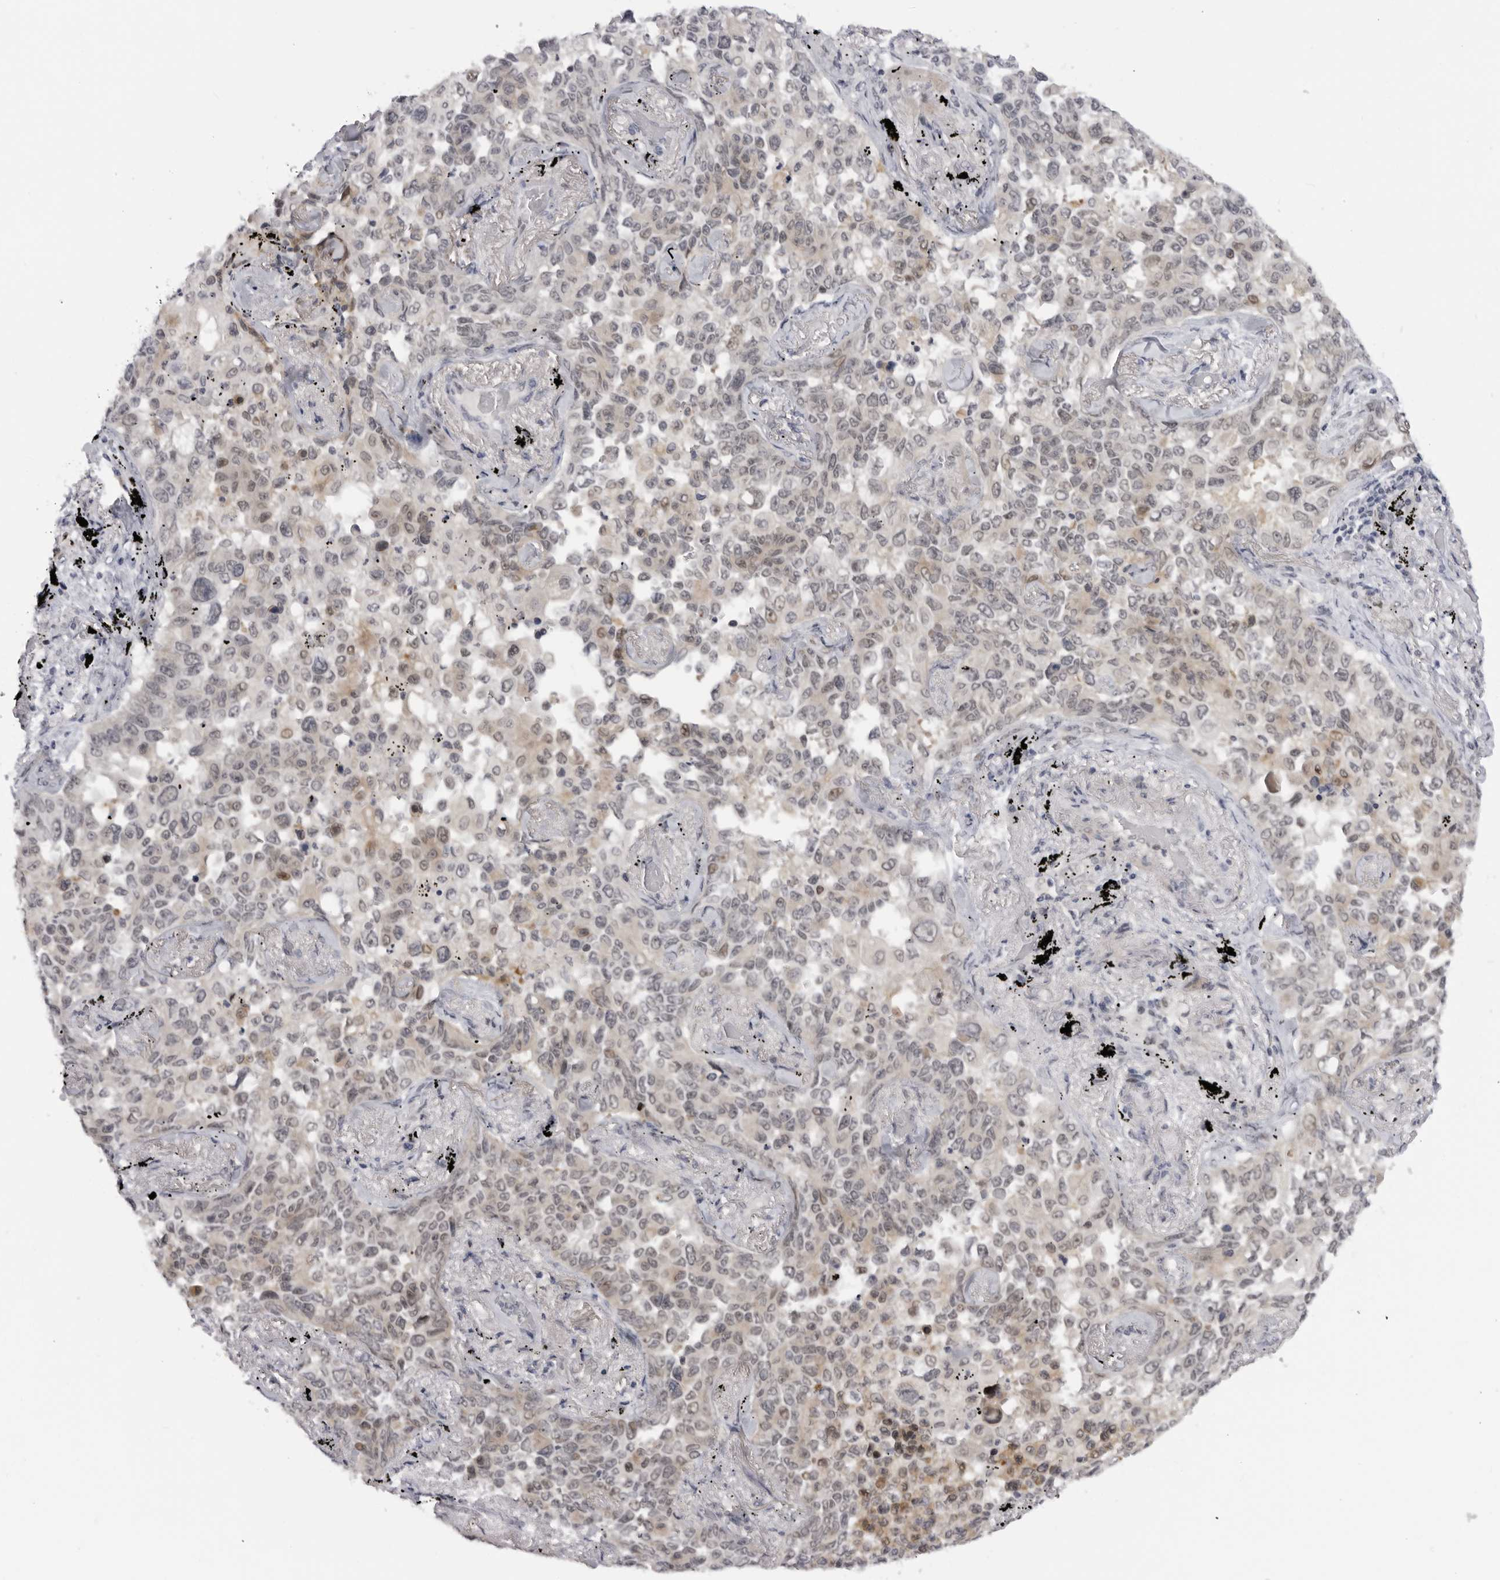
{"staining": {"intensity": "weak", "quantity": "25%-75%", "location": "cytoplasmic/membranous"}, "tissue": "lung cancer", "cell_type": "Tumor cells", "image_type": "cancer", "snomed": [{"axis": "morphology", "description": "Adenocarcinoma, NOS"}, {"axis": "topography", "description": "Lung"}], "caption": "Lung cancer was stained to show a protein in brown. There is low levels of weak cytoplasmic/membranous positivity in approximately 25%-75% of tumor cells. The staining was performed using DAB to visualize the protein expression in brown, while the nuclei were stained in blue with hematoxylin (Magnification: 20x).", "gene": "ALPK2", "patient": {"sex": "female", "age": 67}}